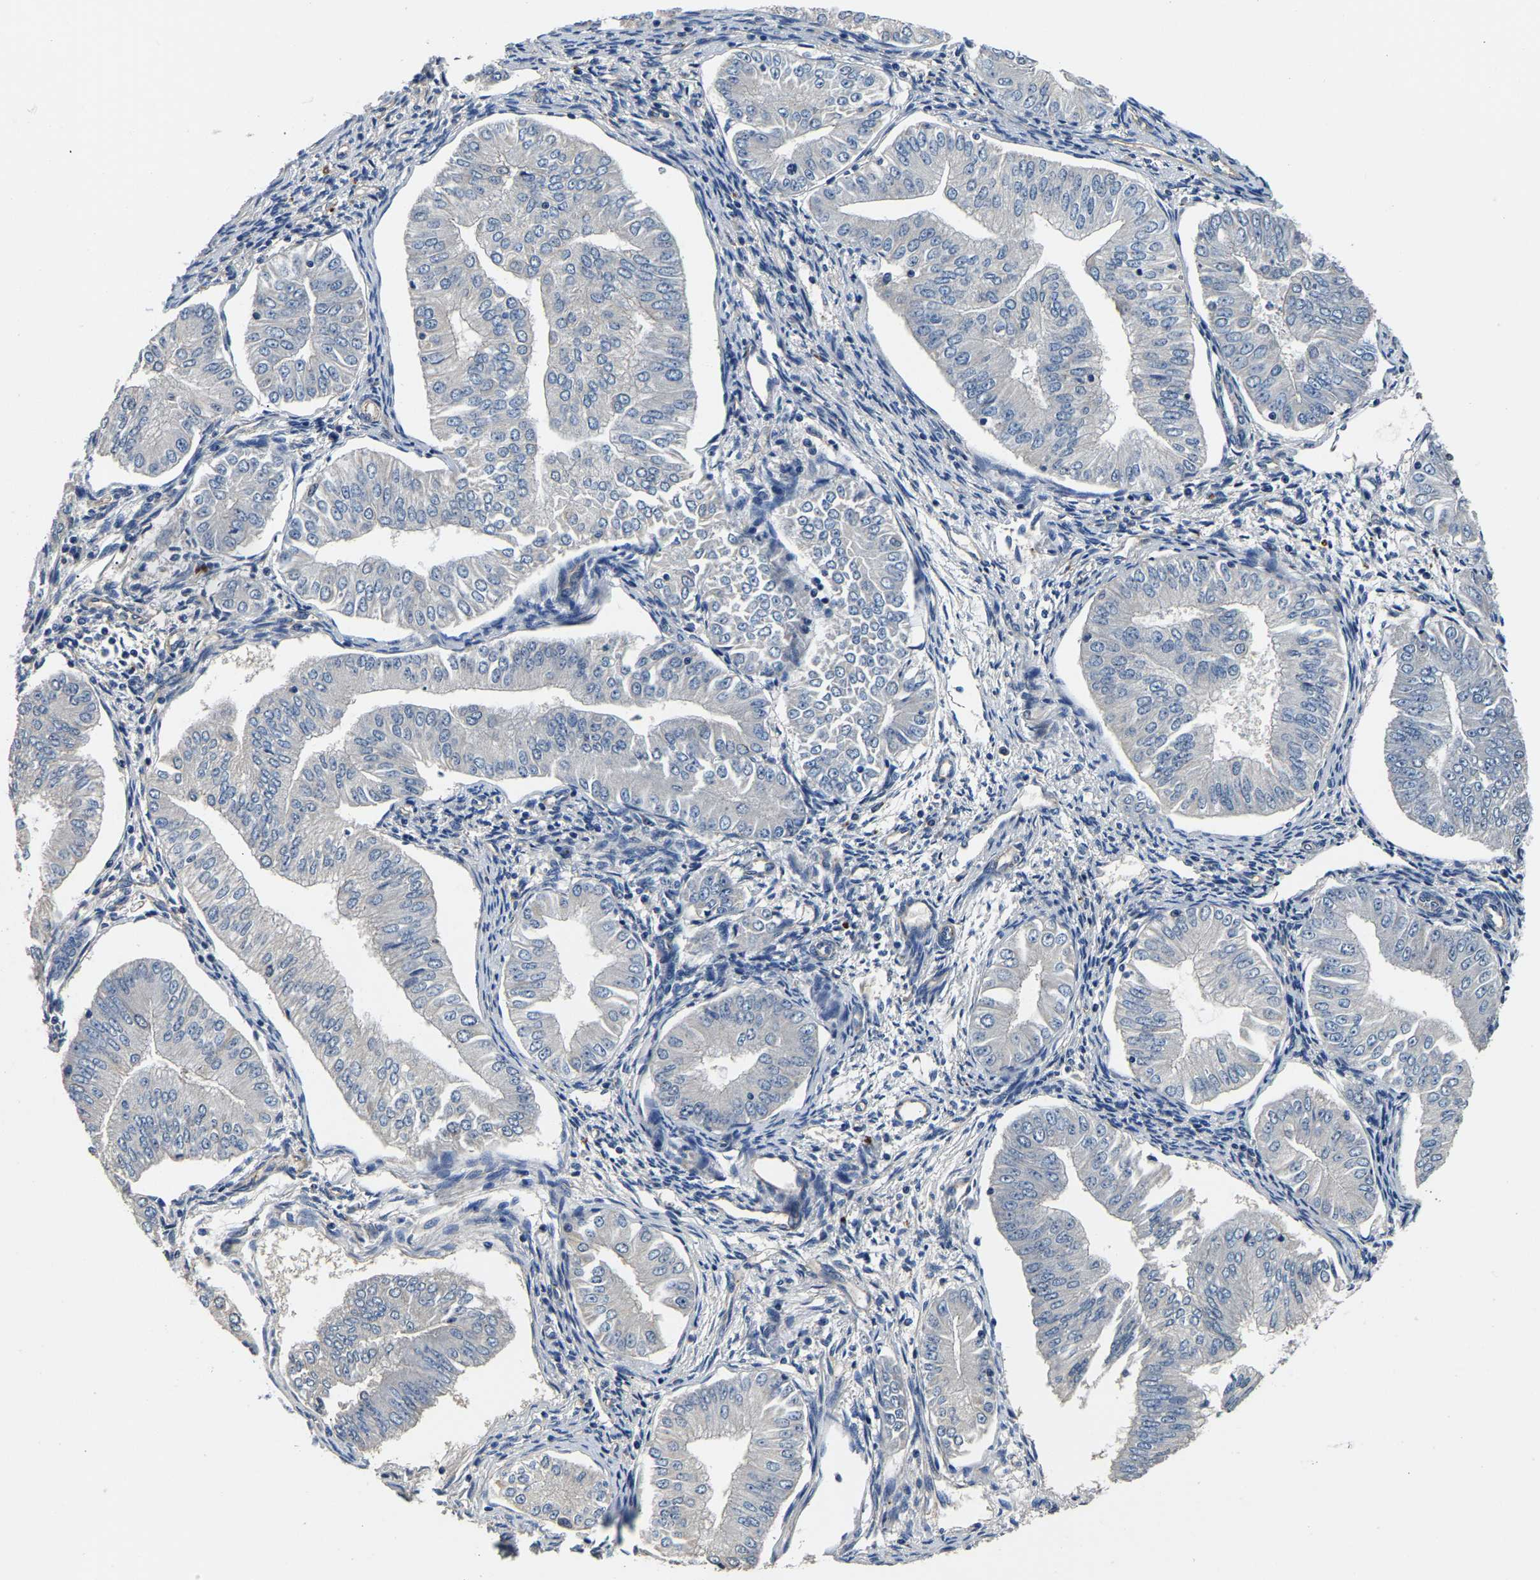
{"staining": {"intensity": "negative", "quantity": "none", "location": "none"}, "tissue": "endometrial cancer", "cell_type": "Tumor cells", "image_type": "cancer", "snomed": [{"axis": "morphology", "description": "Normal tissue, NOS"}, {"axis": "morphology", "description": "Adenocarcinoma, NOS"}, {"axis": "topography", "description": "Endometrium"}], "caption": "Endometrial cancer (adenocarcinoma) stained for a protein using immunohistochemistry demonstrates no positivity tumor cells.", "gene": "SH3GLB1", "patient": {"sex": "female", "age": 53}}